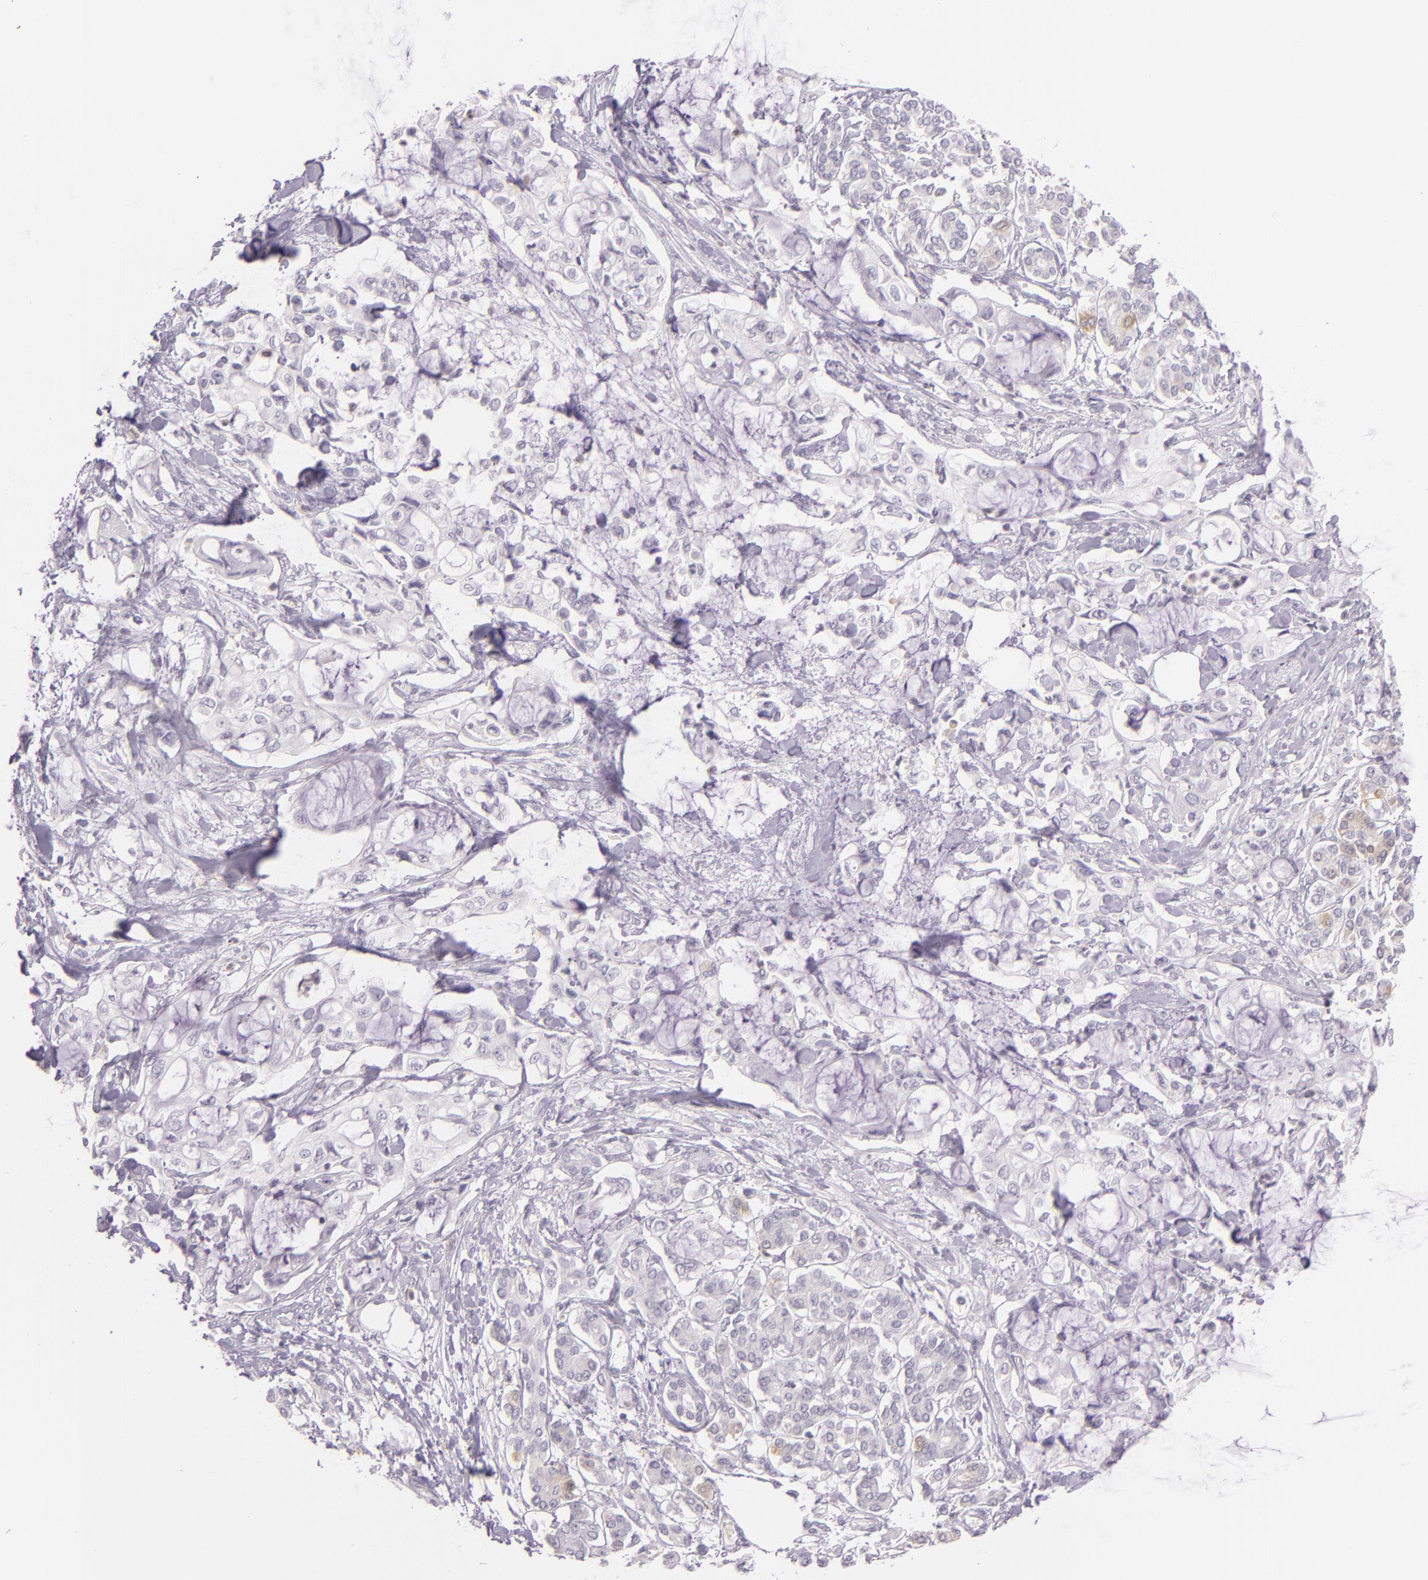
{"staining": {"intensity": "negative", "quantity": "none", "location": "none"}, "tissue": "pancreatic cancer", "cell_type": "Tumor cells", "image_type": "cancer", "snomed": [{"axis": "morphology", "description": "Adenocarcinoma, NOS"}, {"axis": "topography", "description": "Pancreas"}], "caption": "Immunohistochemical staining of adenocarcinoma (pancreatic) demonstrates no significant staining in tumor cells. (DAB immunohistochemistry (IHC), high magnification).", "gene": "CBS", "patient": {"sex": "female", "age": 70}}